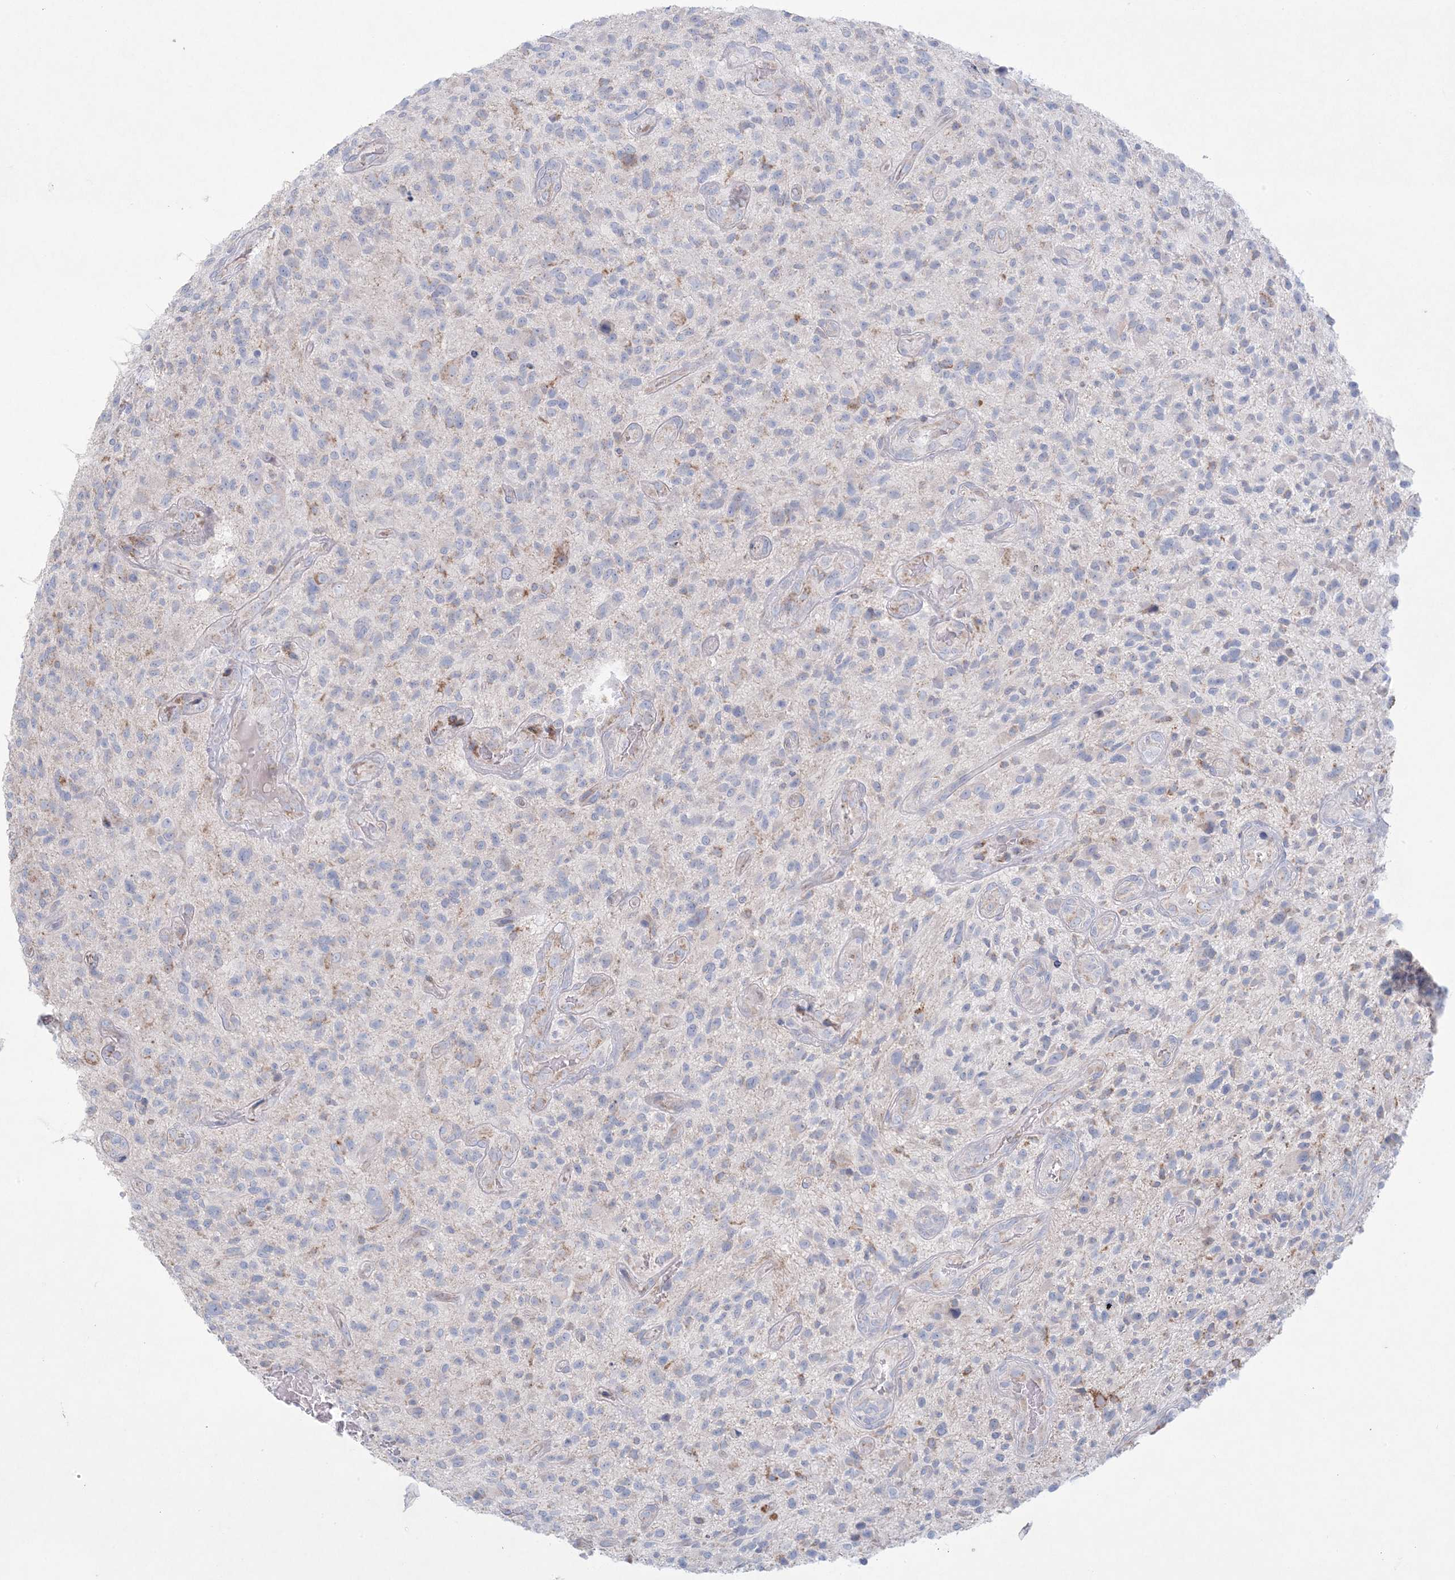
{"staining": {"intensity": "negative", "quantity": "none", "location": "none"}, "tissue": "glioma", "cell_type": "Tumor cells", "image_type": "cancer", "snomed": [{"axis": "morphology", "description": "Glioma, malignant, High grade"}, {"axis": "topography", "description": "Brain"}], "caption": "Immunohistochemistry (IHC) histopathology image of neoplastic tissue: human glioma stained with DAB (3,3'-diaminobenzidine) exhibits no significant protein expression in tumor cells. (DAB (3,3'-diaminobenzidine) IHC with hematoxylin counter stain).", "gene": "KCTD6", "patient": {"sex": "male", "age": 47}}